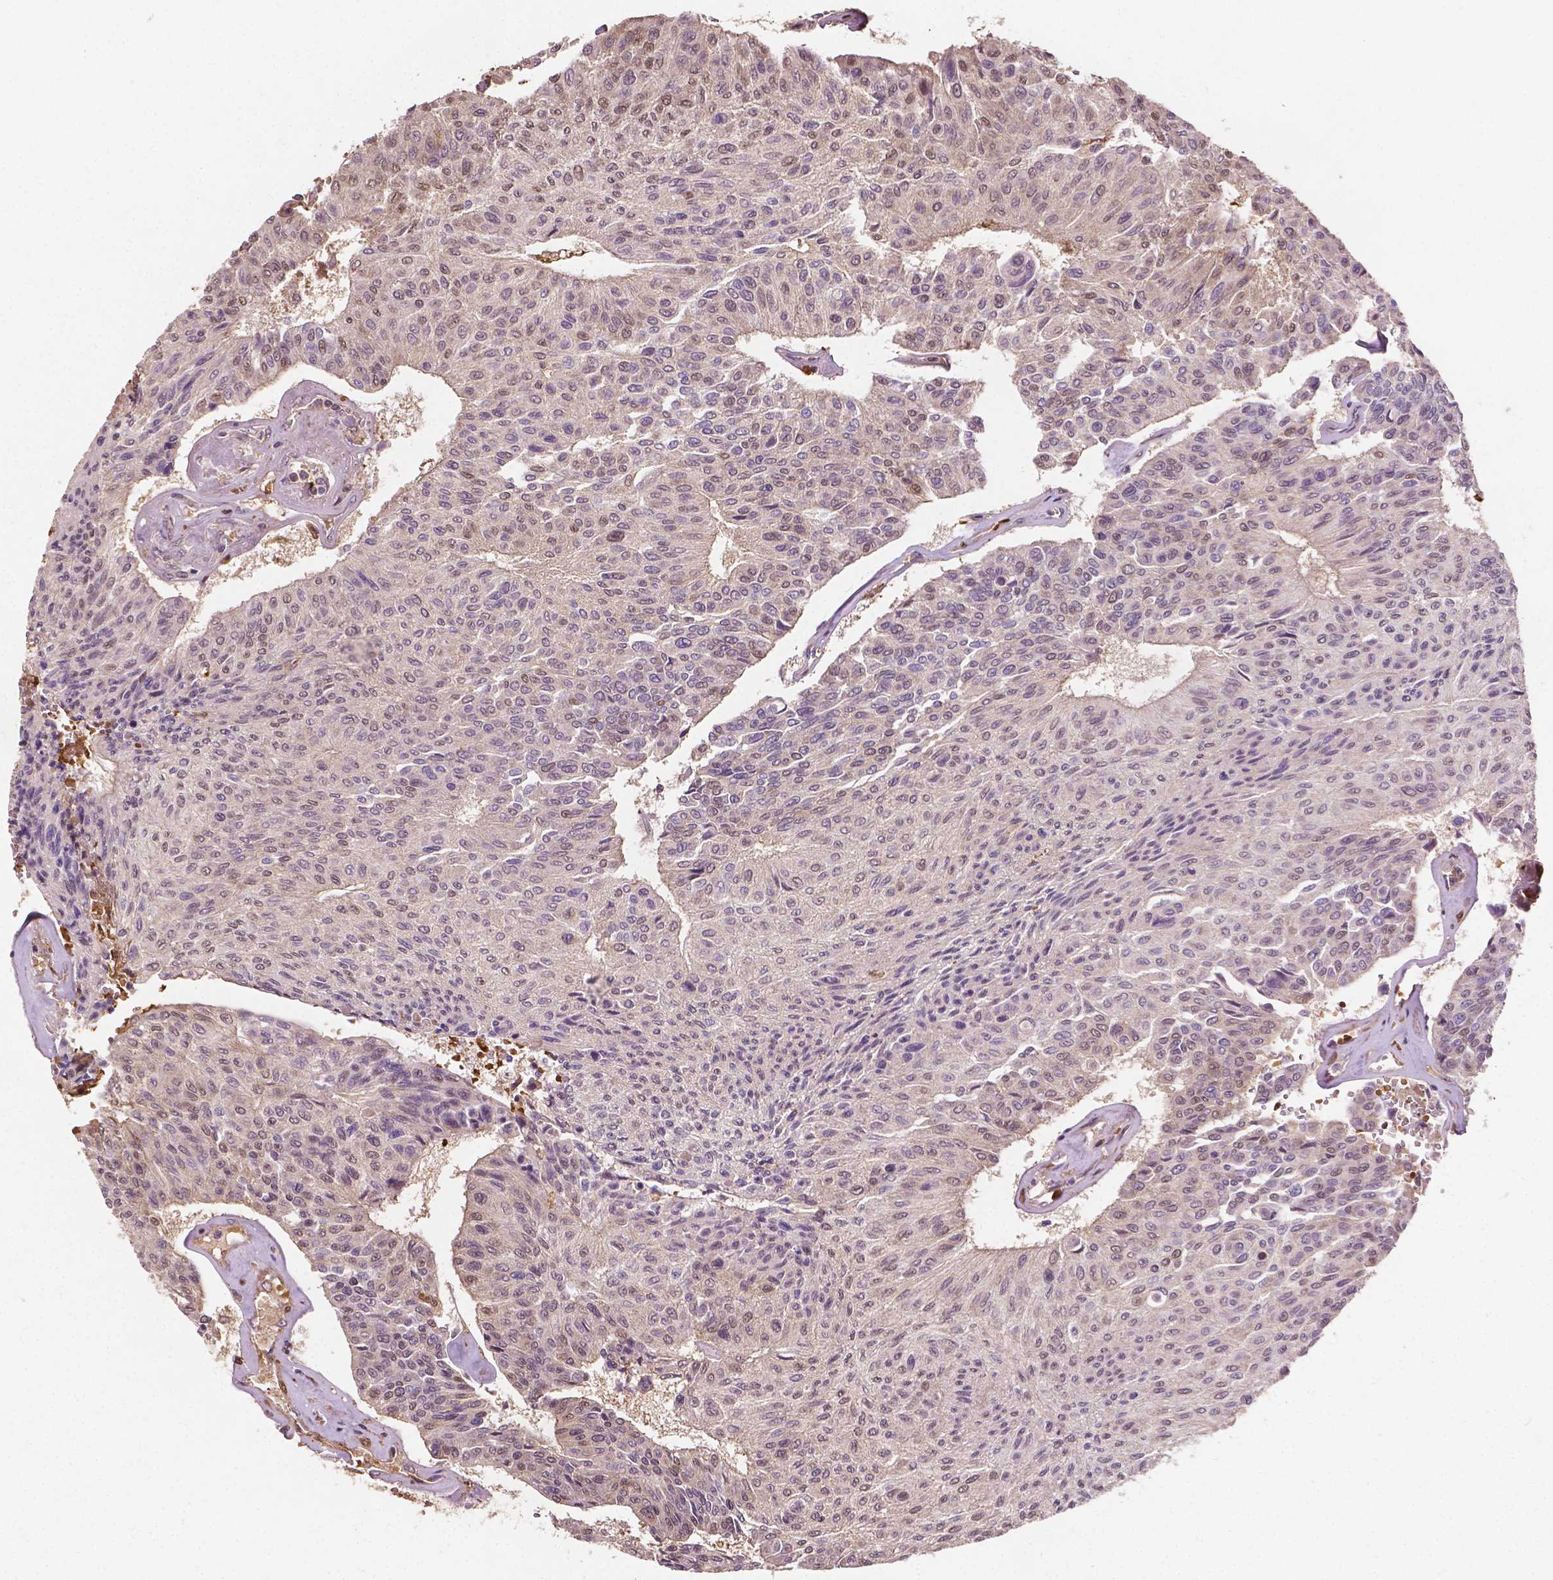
{"staining": {"intensity": "moderate", "quantity": "<25%", "location": "cytoplasmic/membranous,nuclear"}, "tissue": "urothelial cancer", "cell_type": "Tumor cells", "image_type": "cancer", "snomed": [{"axis": "morphology", "description": "Urothelial carcinoma, High grade"}, {"axis": "topography", "description": "Urinary bladder"}], "caption": "Immunohistochemical staining of urothelial carcinoma (high-grade) reveals low levels of moderate cytoplasmic/membranous and nuclear positivity in approximately <25% of tumor cells.", "gene": "YAP1", "patient": {"sex": "male", "age": 66}}